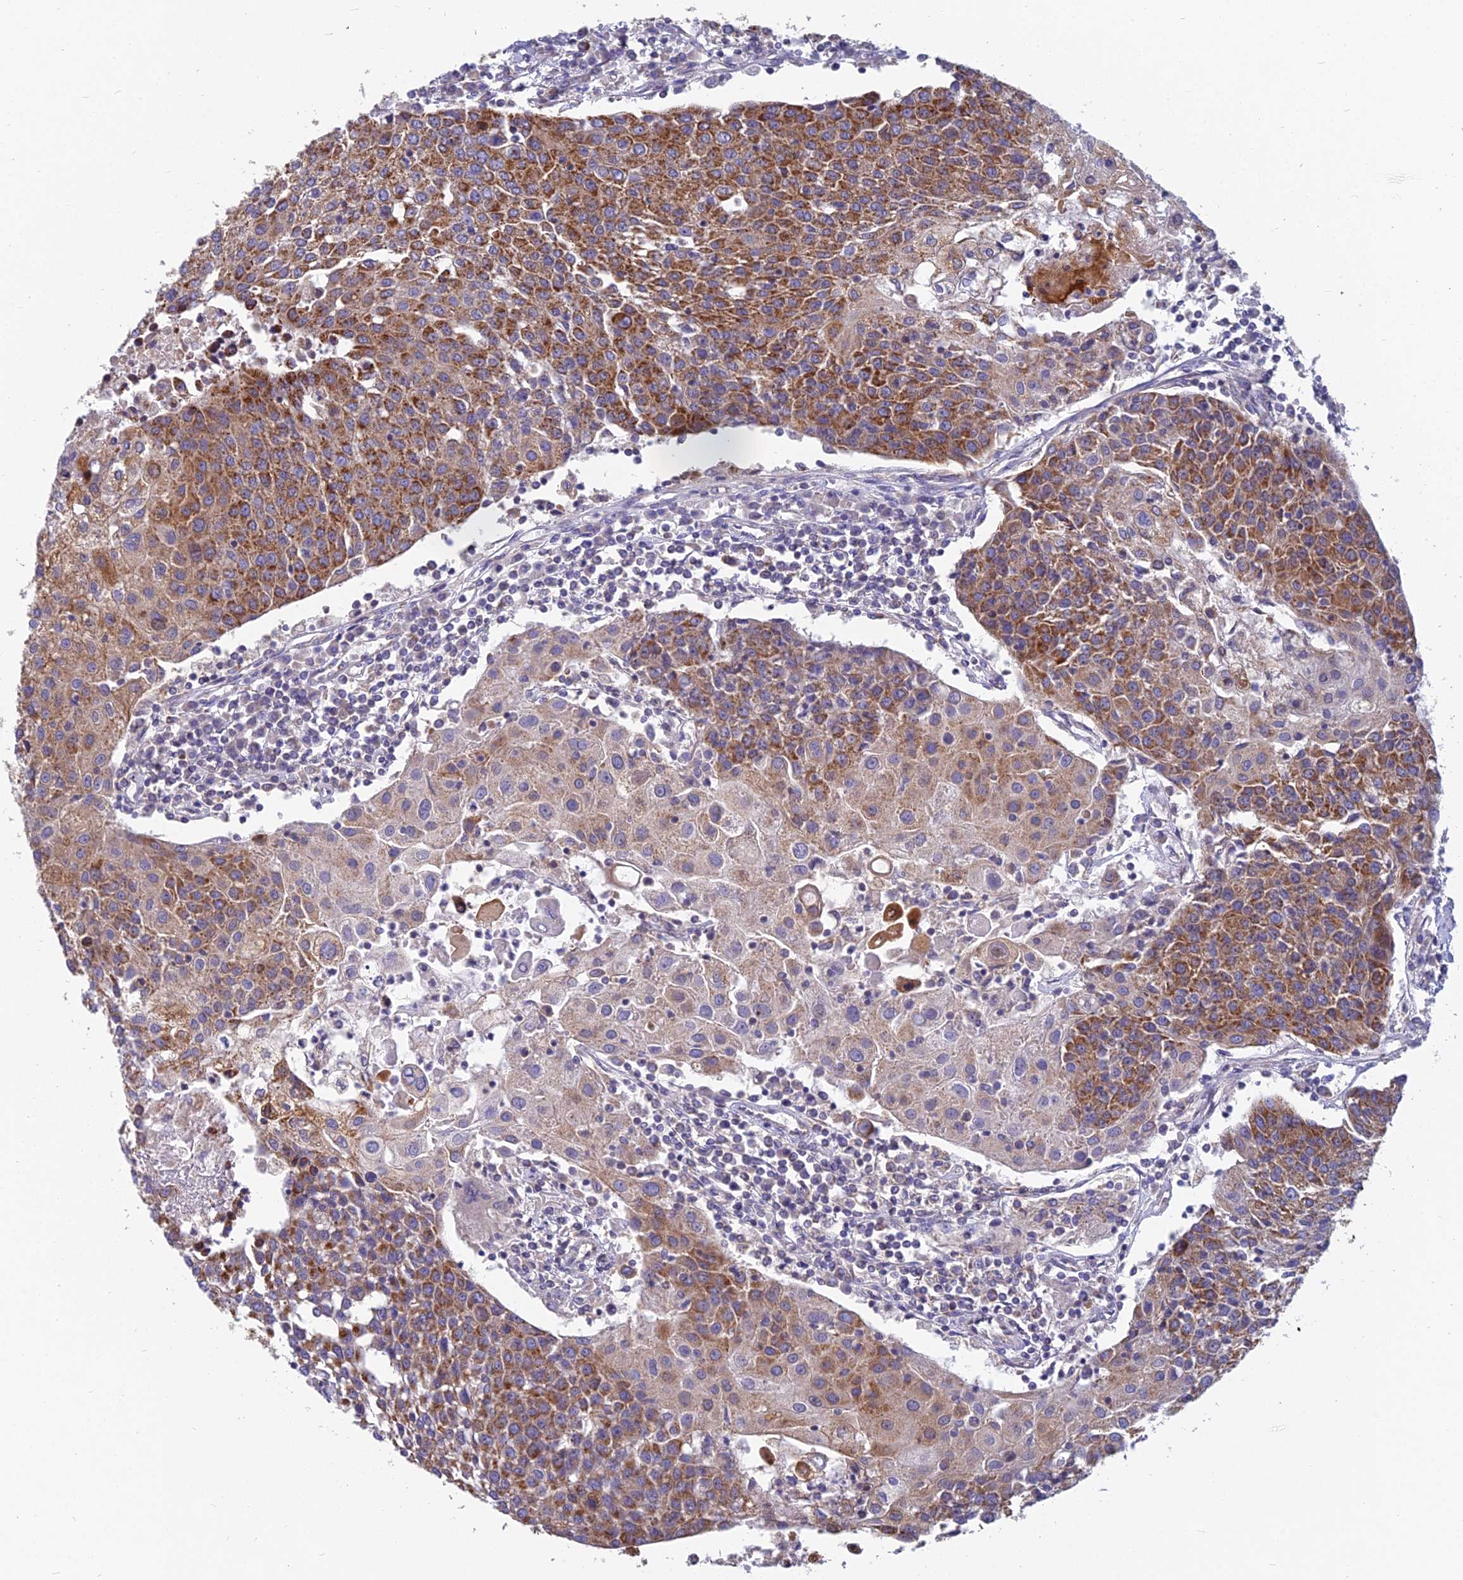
{"staining": {"intensity": "moderate", "quantity": ">75%", "location": "cytoplasmic/membranous"}, "tissue": "urothelial cancer", "cell_type": "Tumor cells", "image_type": "cancer", "snomed": [{"axis": "morphology", "description": "Urothelial carcinoma, High grade"}, {"axis": "topography", "description": "Urinary bladder"}], "caption": "A medium amount of moderate cytoplasmic/membranous expression is identified in approximately >75% of tumor cells in high-grade urothelial carcinoma tissue.", "gene": "COX20", "patient": {"sex": "female", "age": 85}}